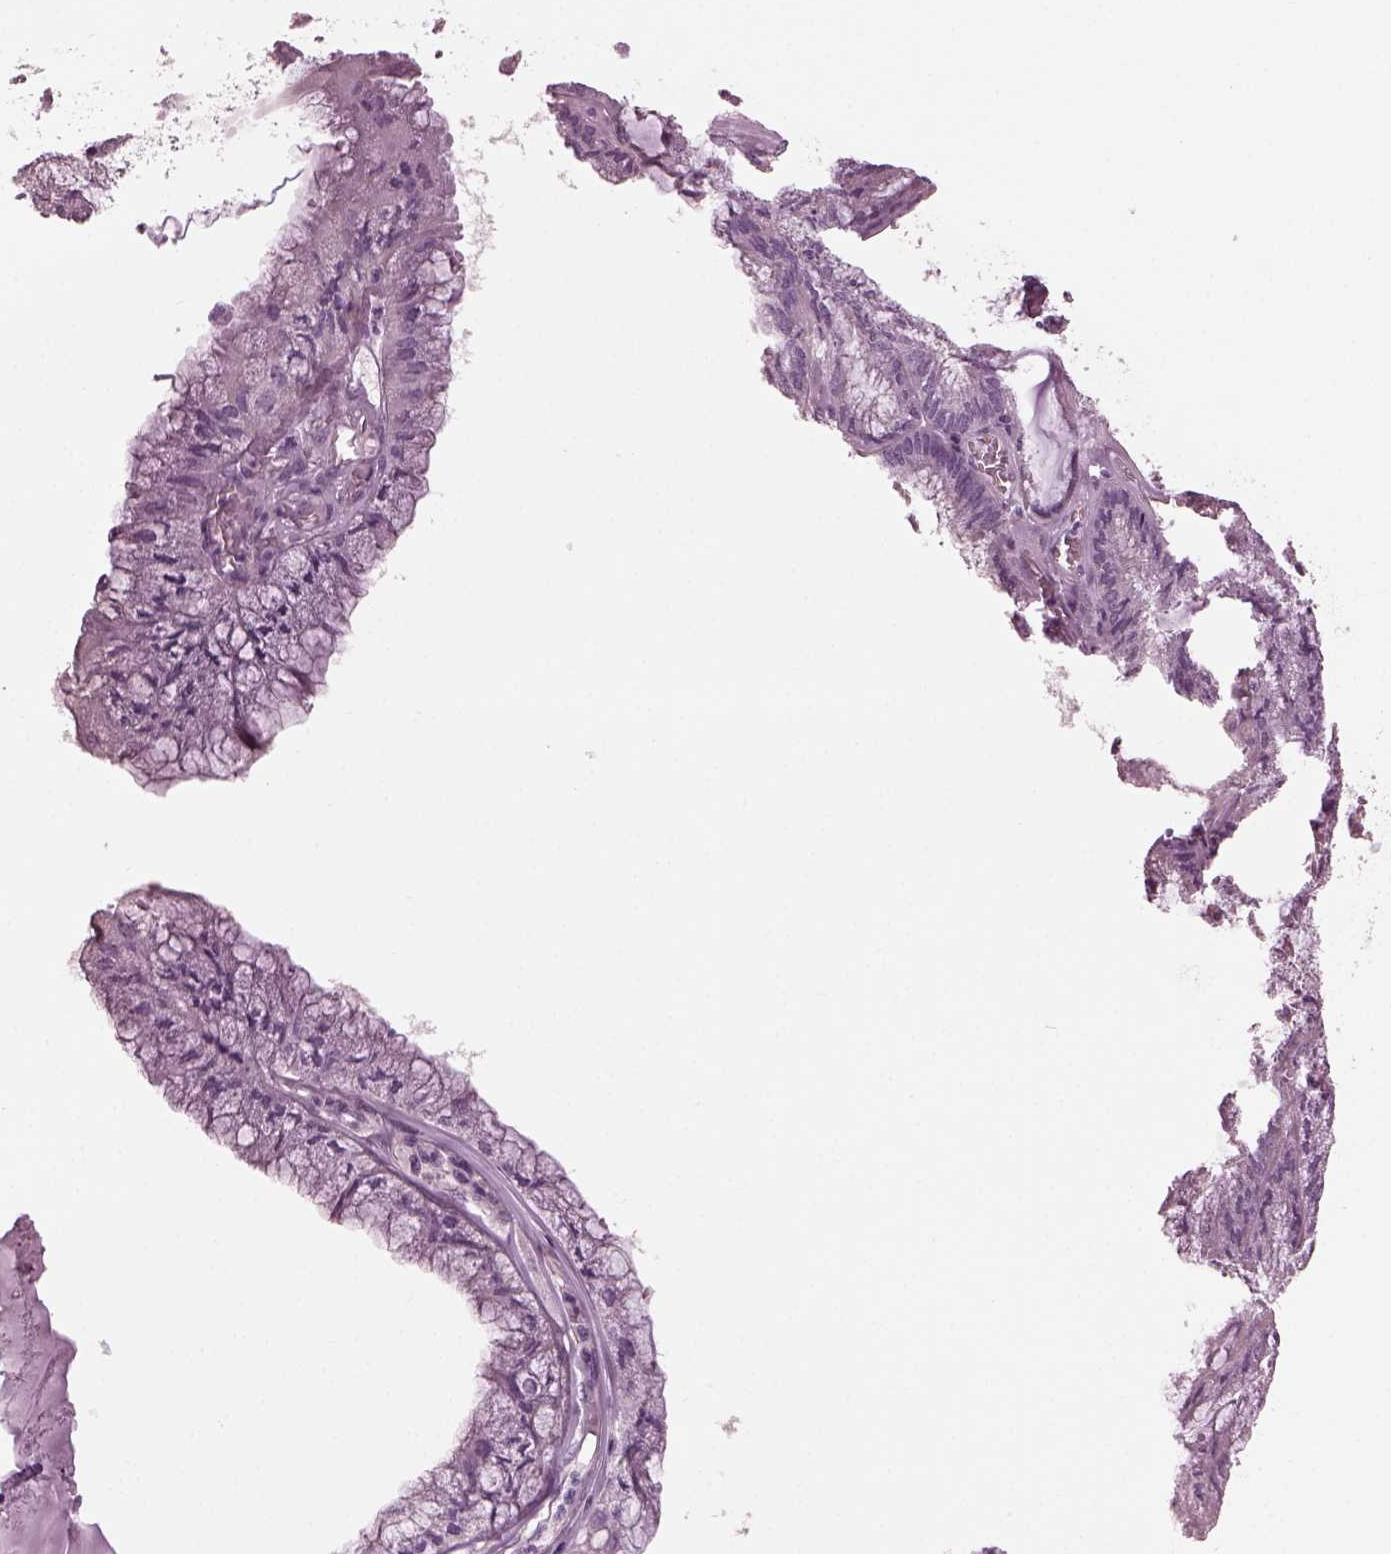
{"staining": {"intensity": "negative", "quantity": "none", "location": "none"}, "tissue": "endometrial cancer", "cell_type": "Tumor cells", "image_type": "cancer", "snomed": [{"axis": "morphology", "description": "Carcinoma, NOS"}, {"axis": "topography", "description": "Endometrium"}], "caption": "A high-resolution histopathology image shows IHC staining of endometrial cancer, which displays no significant staining in tumor cells.", "gene": "BFSP1", "patient": {"sex": "female", "age": 62}}